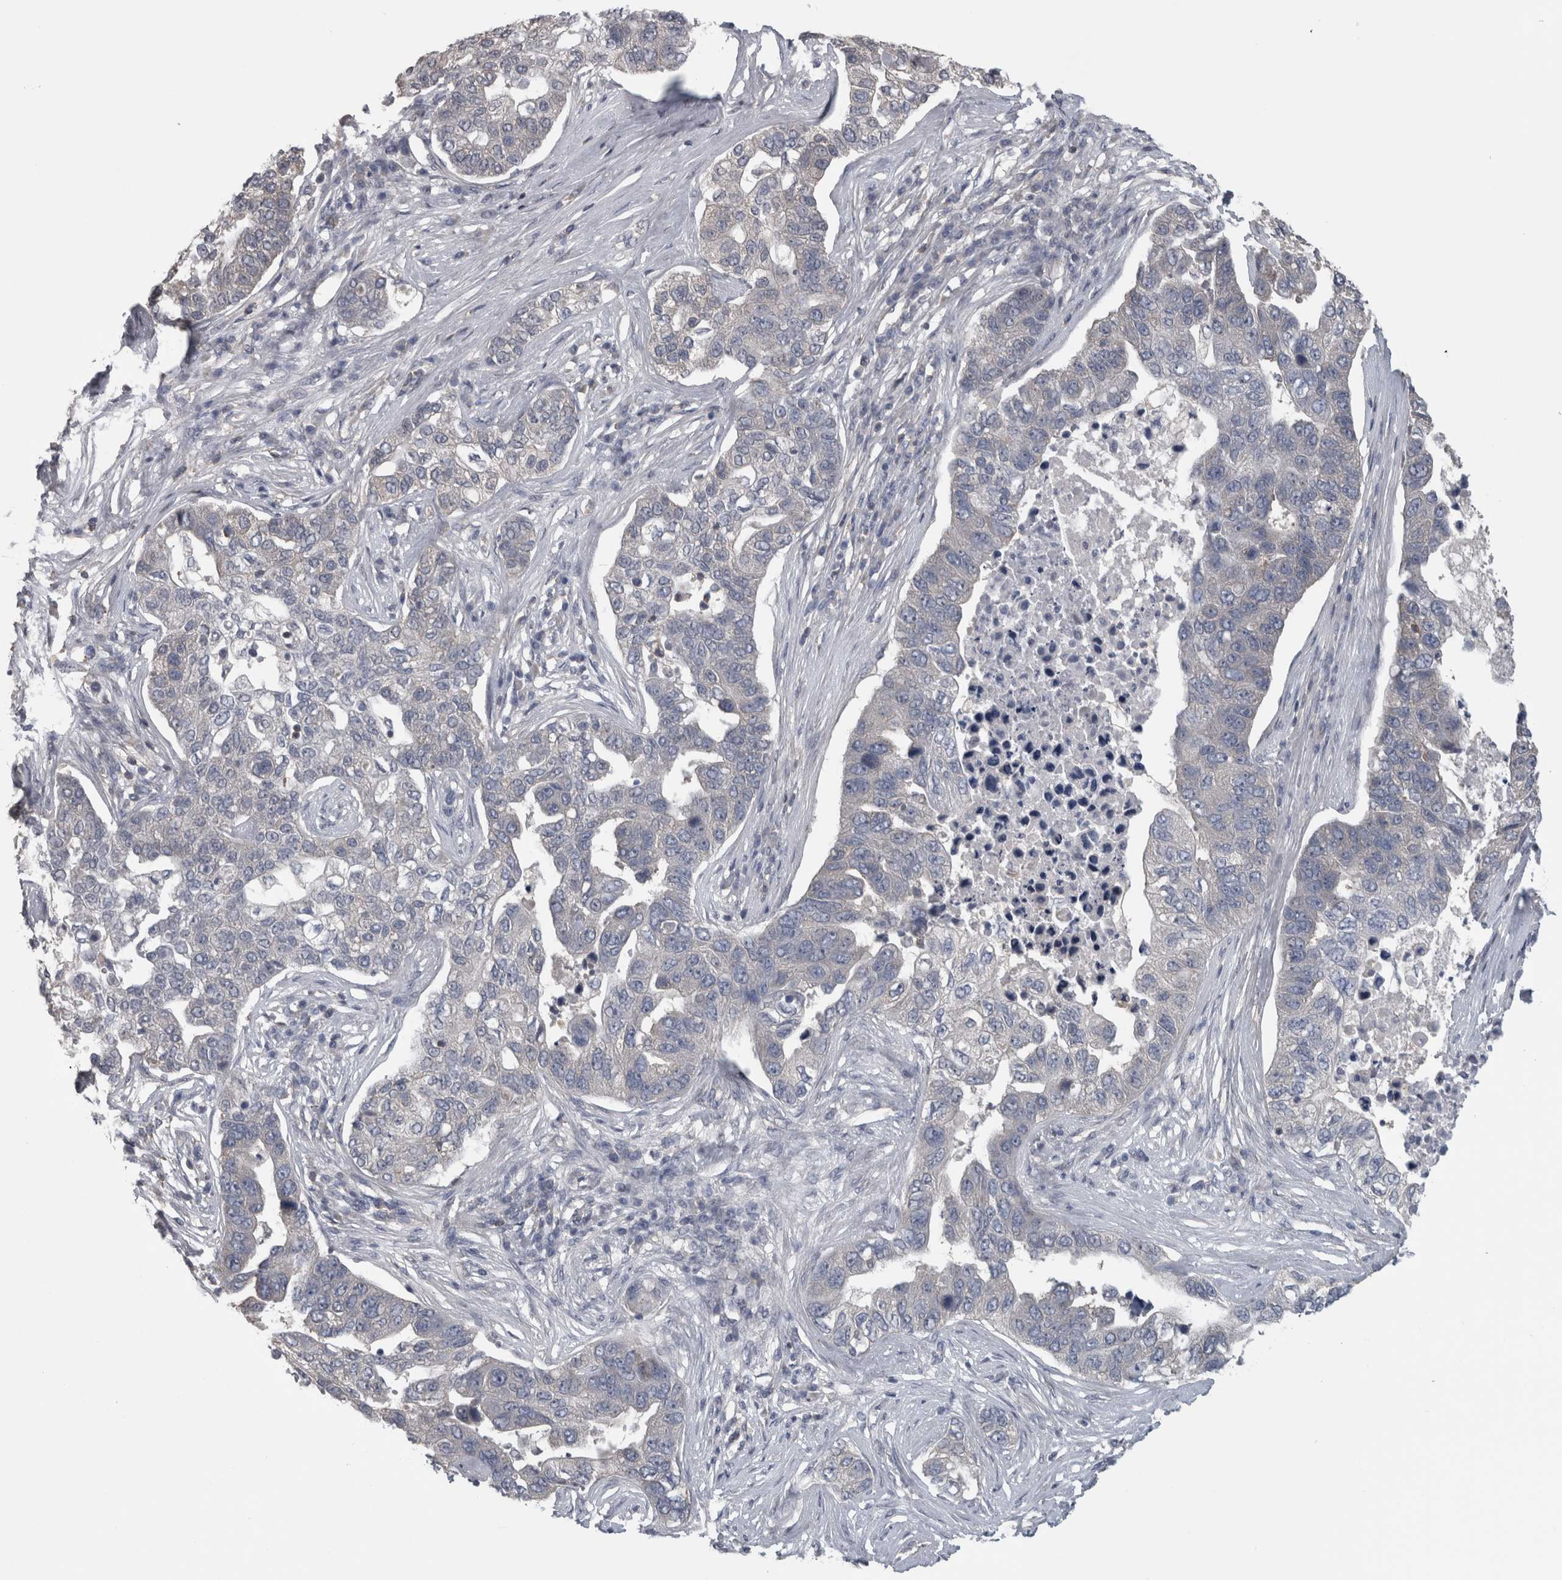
{"staining": {"intensity": "negative", "quantity": "none", "location": "none"}, "tissue": "pancreatic cancer", "cell_type": "Tumor cells", "image_type": "cancer", "snomed": [{"axis": "morphology", "description": "Adenocarcinoma, NOS"}, {"axis": "topography", "description": "Pancreas"}], "caption": "Immunohistochemistry (IHC) photomicrograph of human pancreatic adenocarcinoma stained for a protein (brown), which exhibits no expression in tumor cells.", "gene": "ATXN2", "patient": {"sex": "female", "age": 61}}